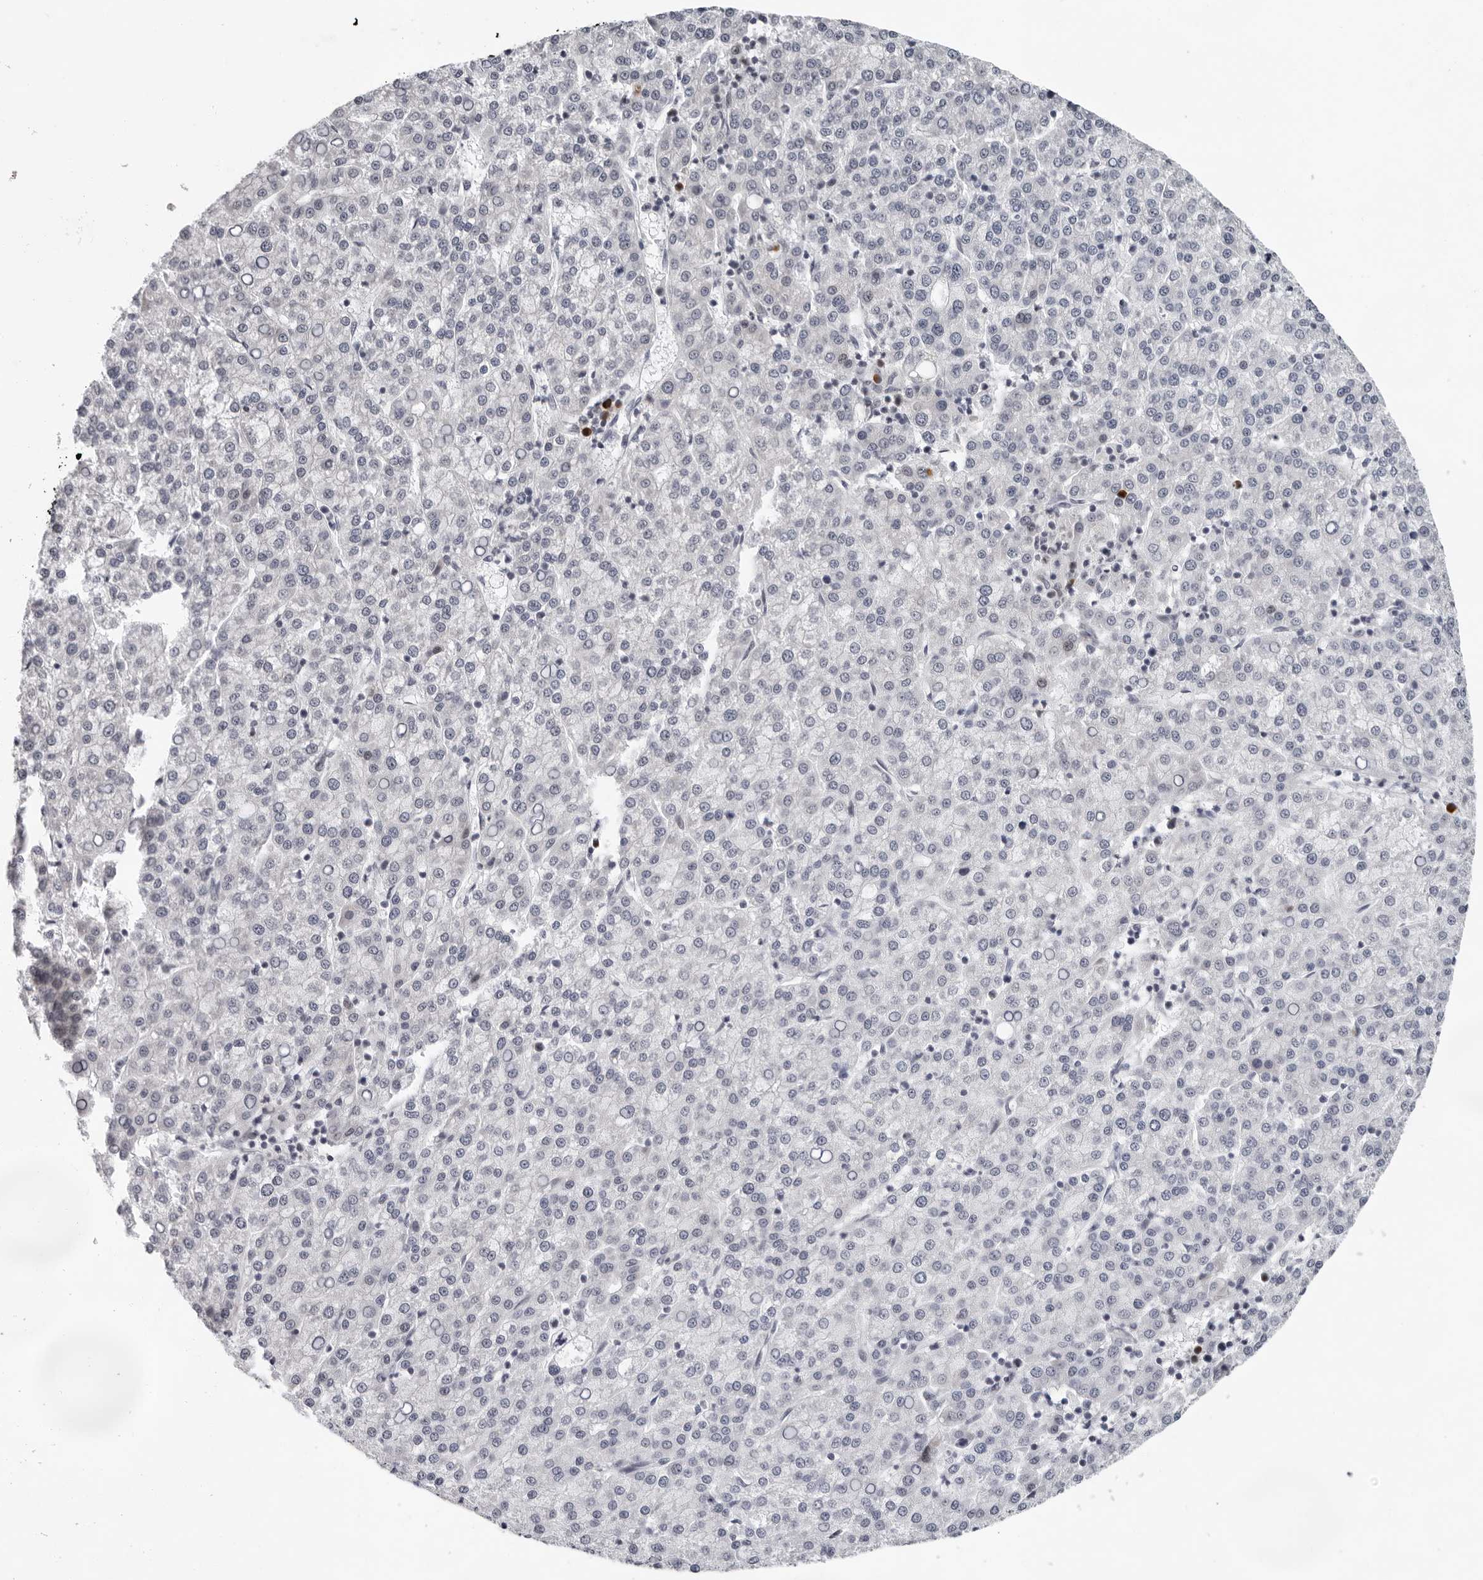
{"staining": {"intensity": "negative", "quantity": "none", "location": "none"}, "tissue": "liver cancer", "cell_type": "Tumor cells", "image_type": "cancer", "snomed": [{"axis": "morphology", "description": "Carcinoma, Hepatocellular, NOS"}, {"axis": "topography", "description": "Liver"}], "caption": "Immunohistochemistry histopathology image of neoplastic tissue: hepatocellular carcinoma (liver) stained with DAB (3,3'-diaminobenzidine) demonstrates no significant protein expression in tumor cells.", "gene": "PIP4K2C", "patient": {"sex": "female", "age": 58}}